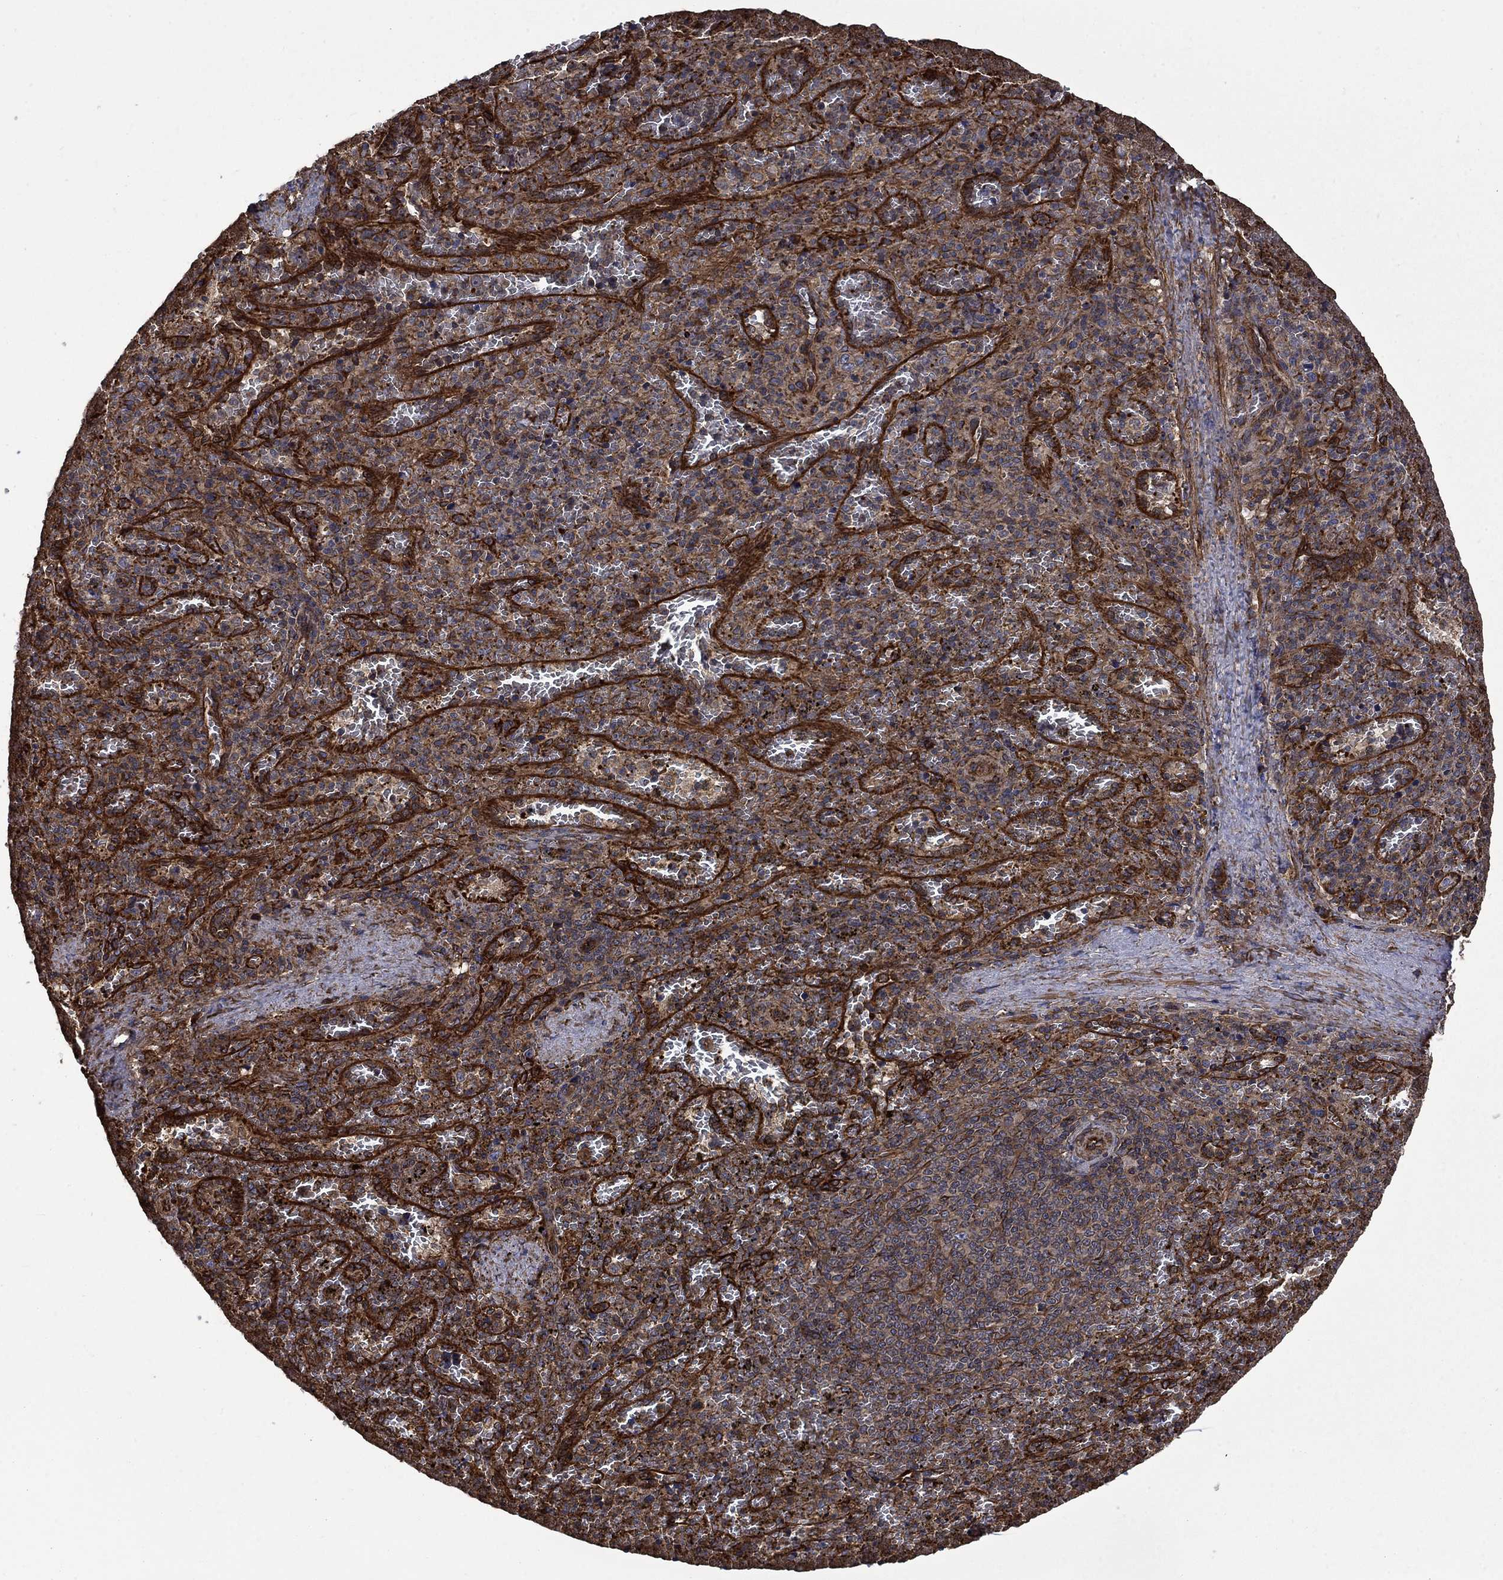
{"staining": {"intensity": "moderate", "quantity": ">75%", "location": "cytoplasmic/membranous"}, "tissue": "spleen", "cell_type": "Cells in red pulp", "image_type": "normal", "snomed": [{"axis": "morphology", "description": "Normal tissue, NOS"}, {"axis": "topography", "description": "Spleen"}], "caption": "The micrograph displays staining of unremarkable spleen, revealing moderate cytoplasmic/membranous protein expression (brown color) within cells in red pulp.", "gene": "CUTC", "patient": {"sex": "female", "age": 50}}